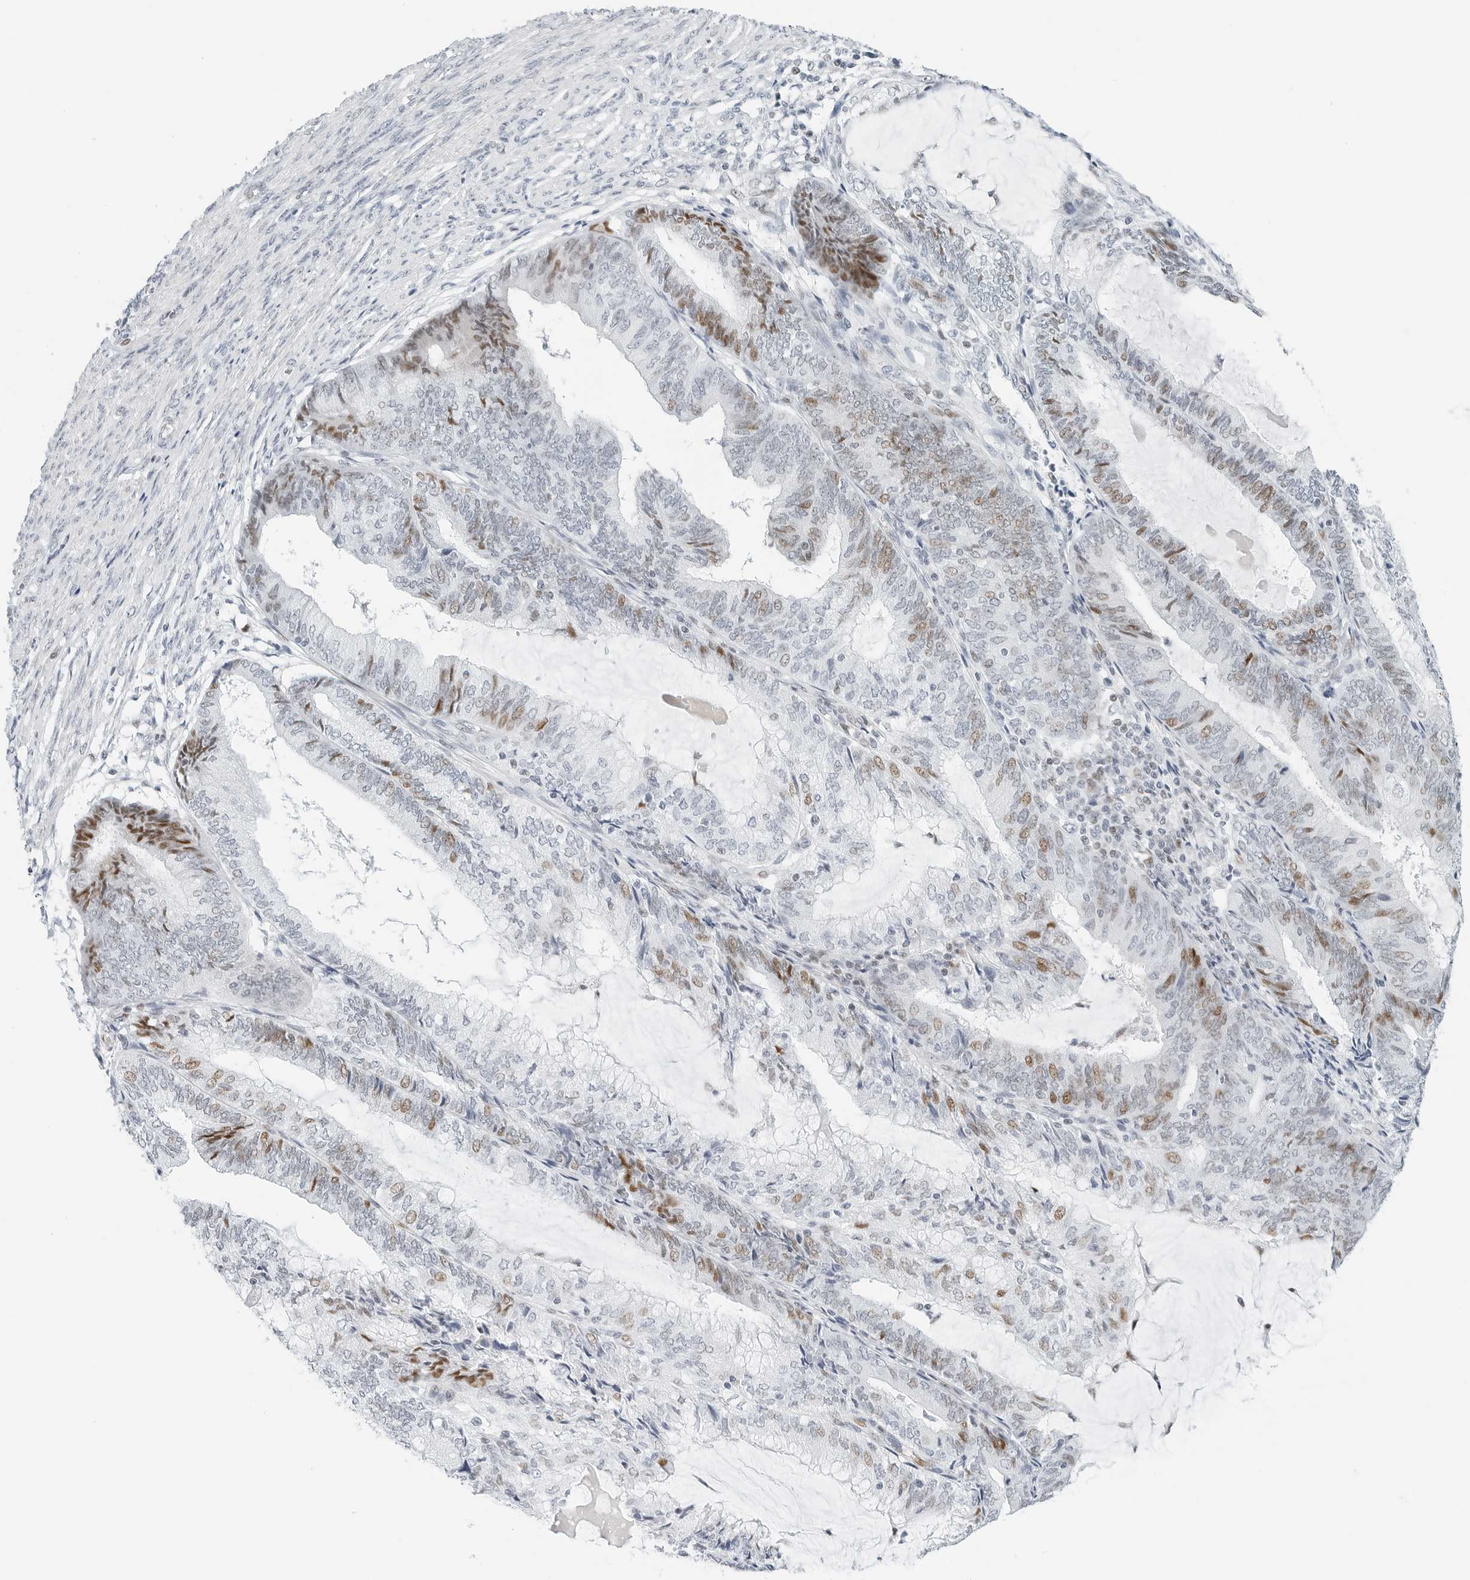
{"staining": {"intensity": "moderate", "quantity": "25%-75%", "location": "nuclear"}, "tissue": "endometrial cancer", "cell_type": "Tumor cells", "image_type": "cancer", "snomed": [{"axis": "morphology", "description": "Adenocarcinoma, NOS"}, {"axis": "topography", "description": "Endometrium"}], "caption": "Protein staining of endometrial cancer tissue reveals moderate nuclear positivity in about 25%-75% of tumor cells. Ihc stains the protein of interest in brown and the nuclei are stained blue.", "gene": "NTMT2", "patient": {"sex": "female", "age": 81}}